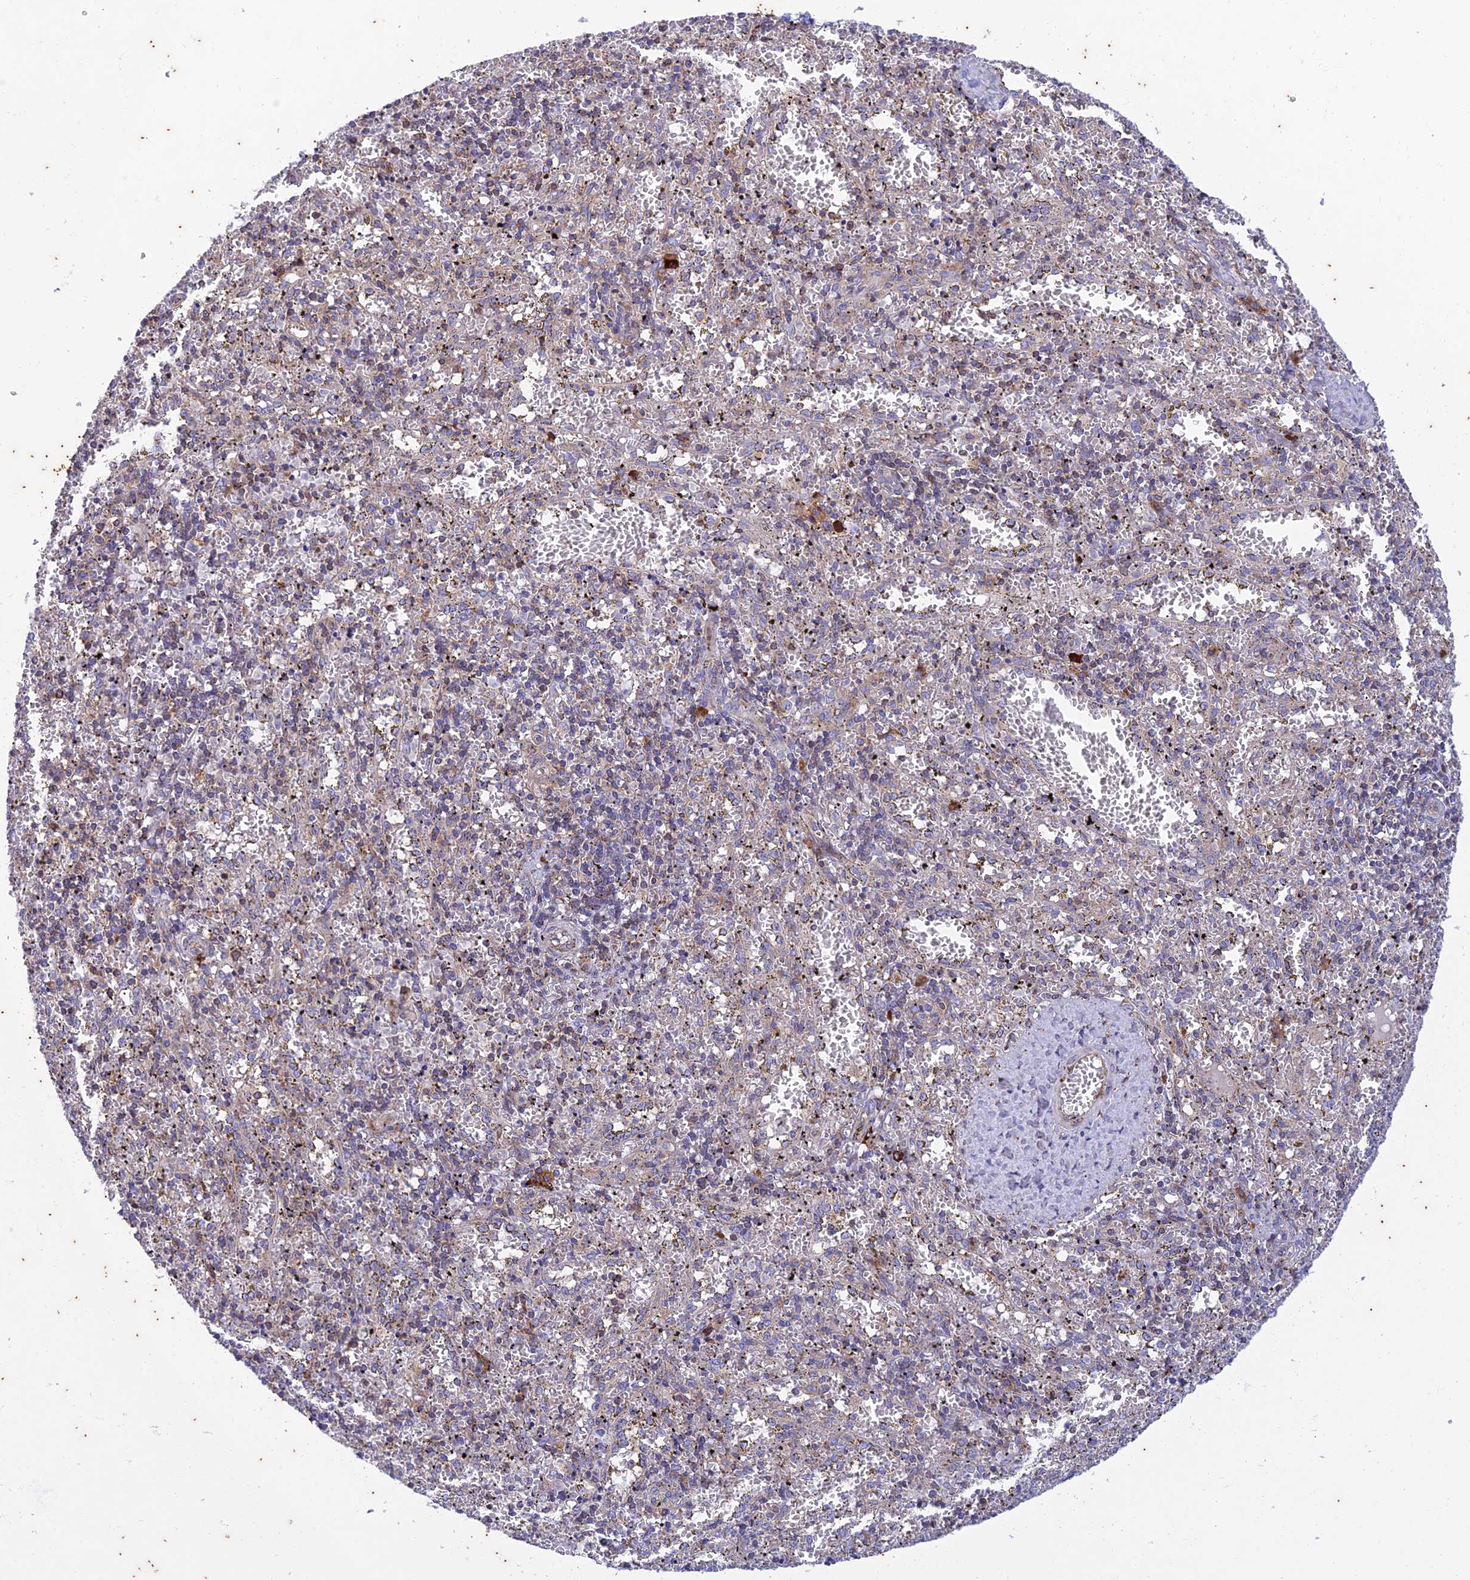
{"staining": {"intensity": "strong", "quantity": "<25%", "location": "cytoplasmic/membranous"}, "tissue": "spleen", "cell_type": "Cells in red pulp", "image_type": "normal", "snomed": [{"axis": "morphology", "description": "Normal tissue, NOS"}, {"axis": "topography", "description": "Spleen"}], "caption": "About <25% of cells in red pulp in unremarkable spleen demonstrate strong cytoplasmic/membranous protein staining as visualized by brown immunohistochemical staining.", "gene": "PIMREG", "patient": {"sex": "male", "age": 11}}